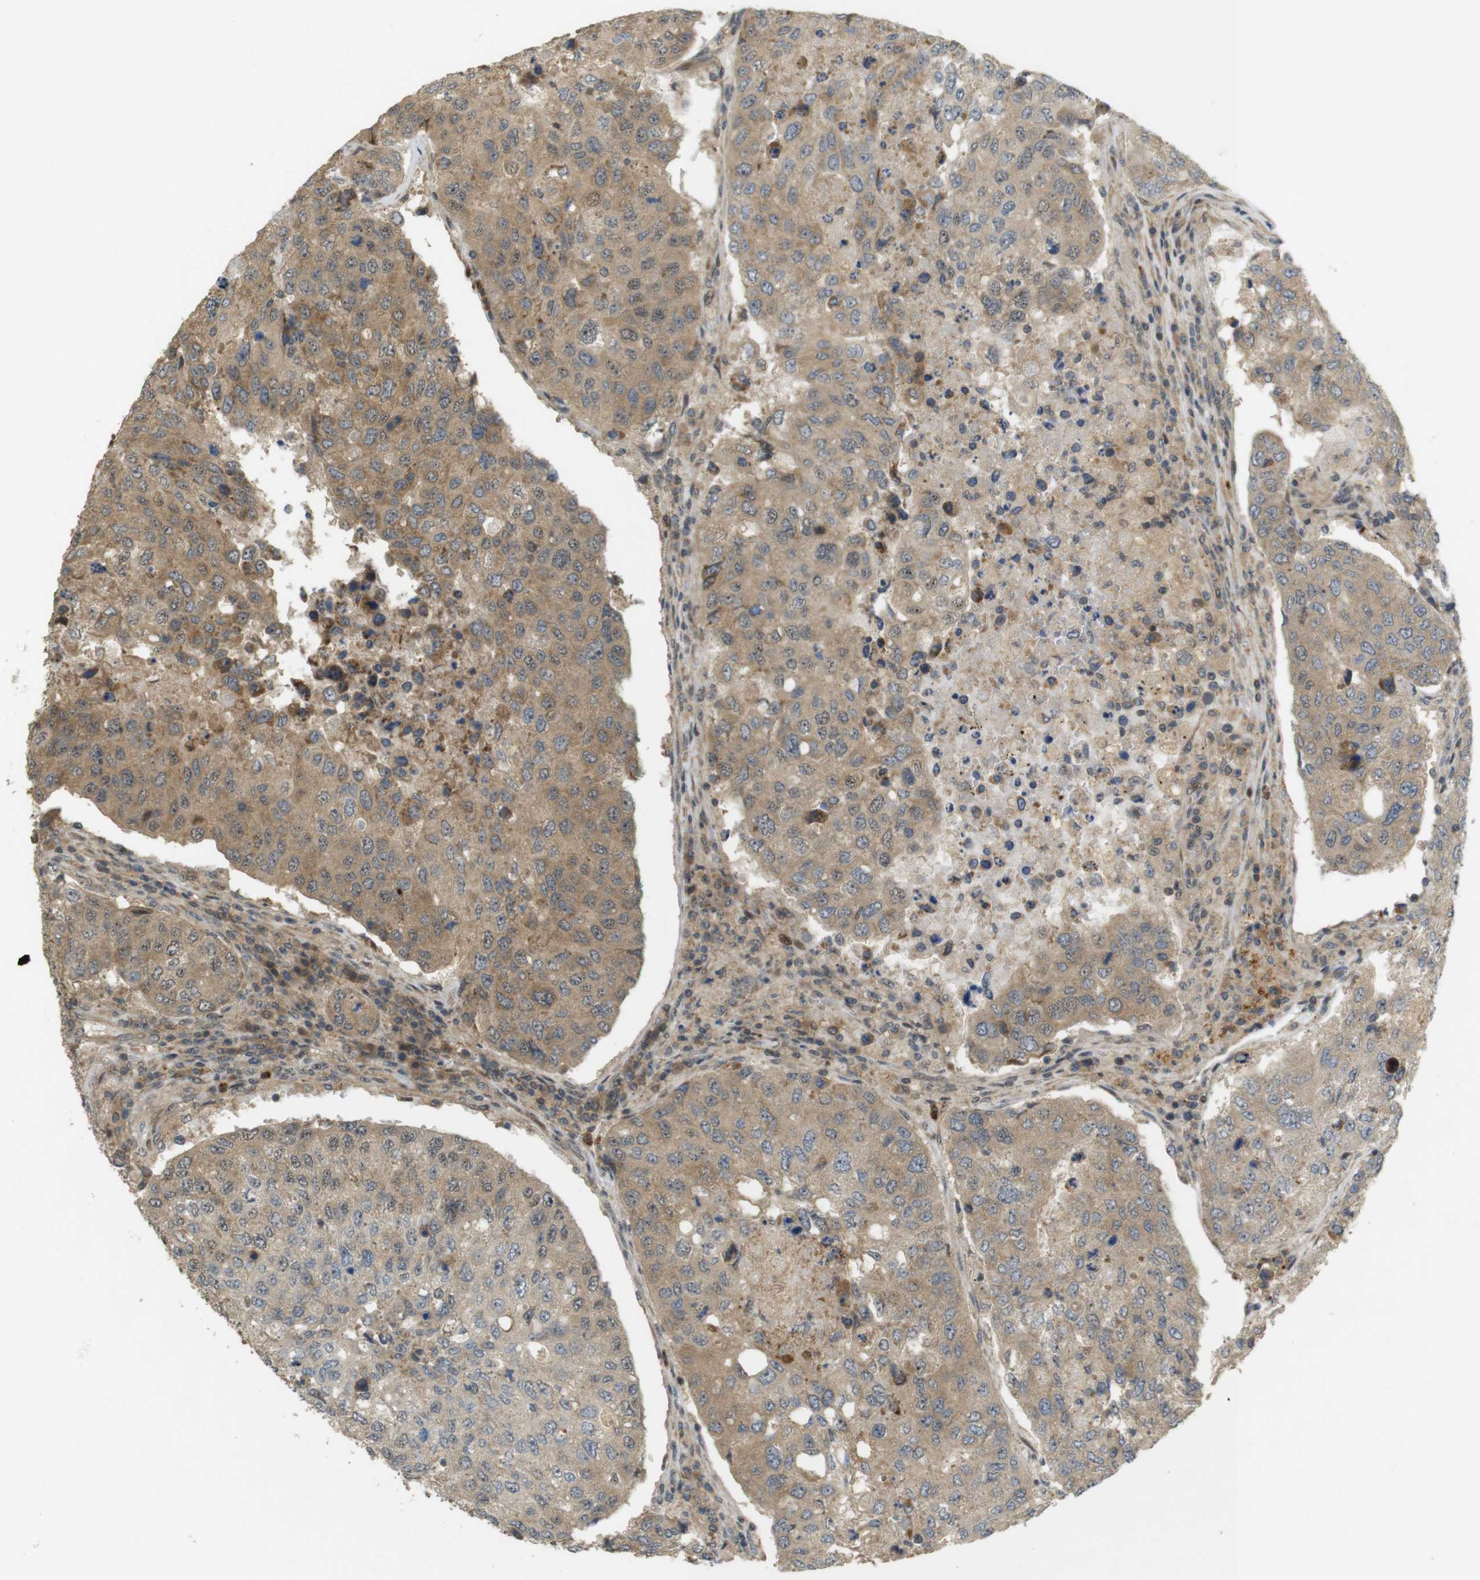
{"staining": {"intensity": "moderate", "quantity": ">75%", "location": "cytoplasmic/membranous,nuclear"}, "tissue": "urothelial cancer", "cell_type": "Tumor cells", "image_type": "cancer", "snomed": [{"axis": "morphology", "description": "Urothelial carcinoma, High grade"}, {"axis": "topography", "description": "Lymph node"}, {"axis": "topography", "description": "Urinary bladder"}], "caption": "High-power microscopy captured an immunohistochemistry (IHC) image of urothelial cancer, revealing moderate cytoplasmic/membranous and nuclear positivity in approximately >75% of tumor cells.", "gene": "TMX3", "patient": {"sex": "male", "age": 51}}